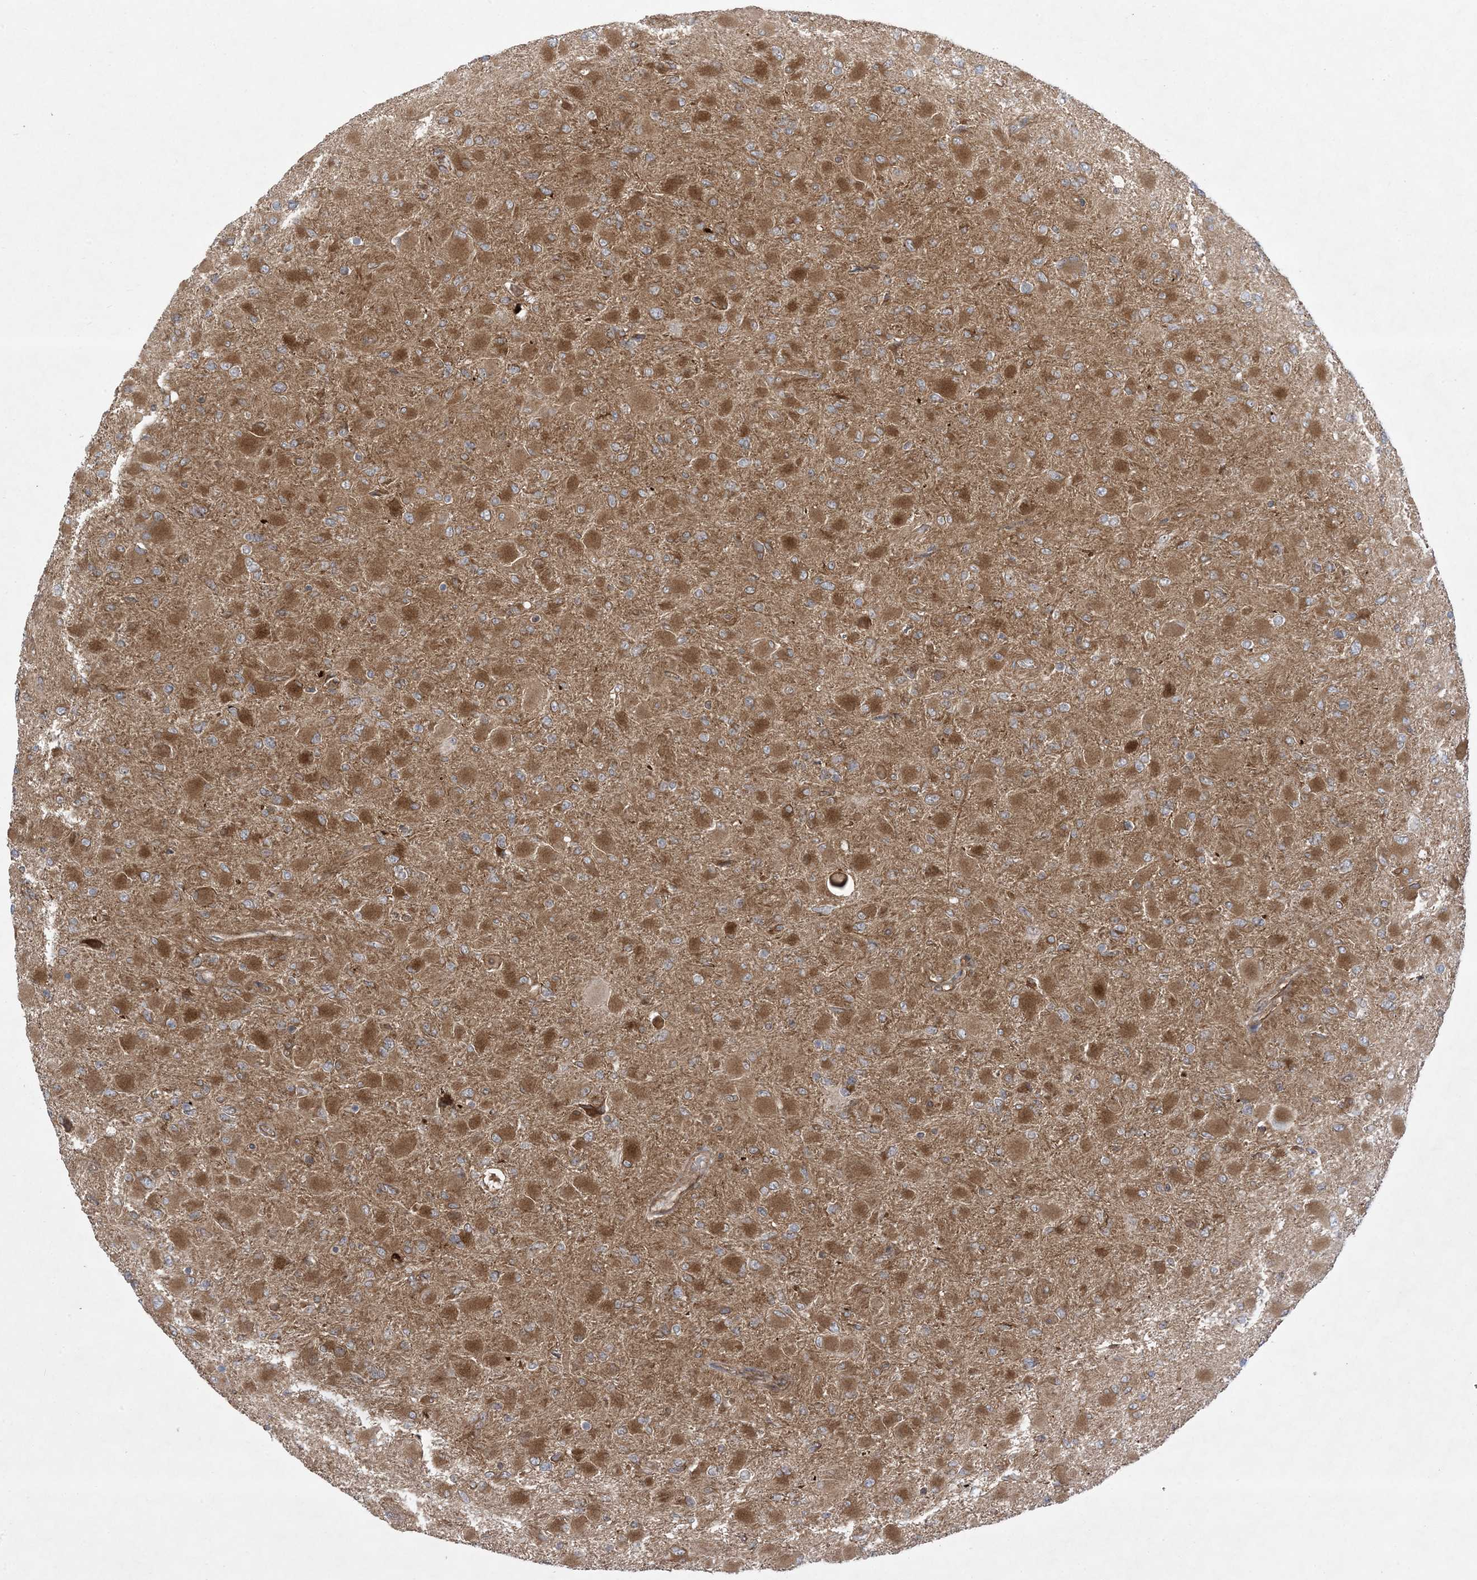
{"staining": {"intensity": "moderate", "quantity": ">75%", "location": "cytoplasmic/membranous"}, "tissue": "glioma", "cell_type": "Tumor cells", "image_type": "cancer", "snomed": [{"axis": "morphology", "description": "Glioma, malignant, High grade"}, {"axis": "topography", "description": "Cerebral cortex"}], "caption": "A histopathology image of human glioma stained for a protein exhibits moderate cytoplasmic/membranous brown staining in tumor cells.", "gene": "SOGA3", "patient": {"sex": "female", "age": 36}}